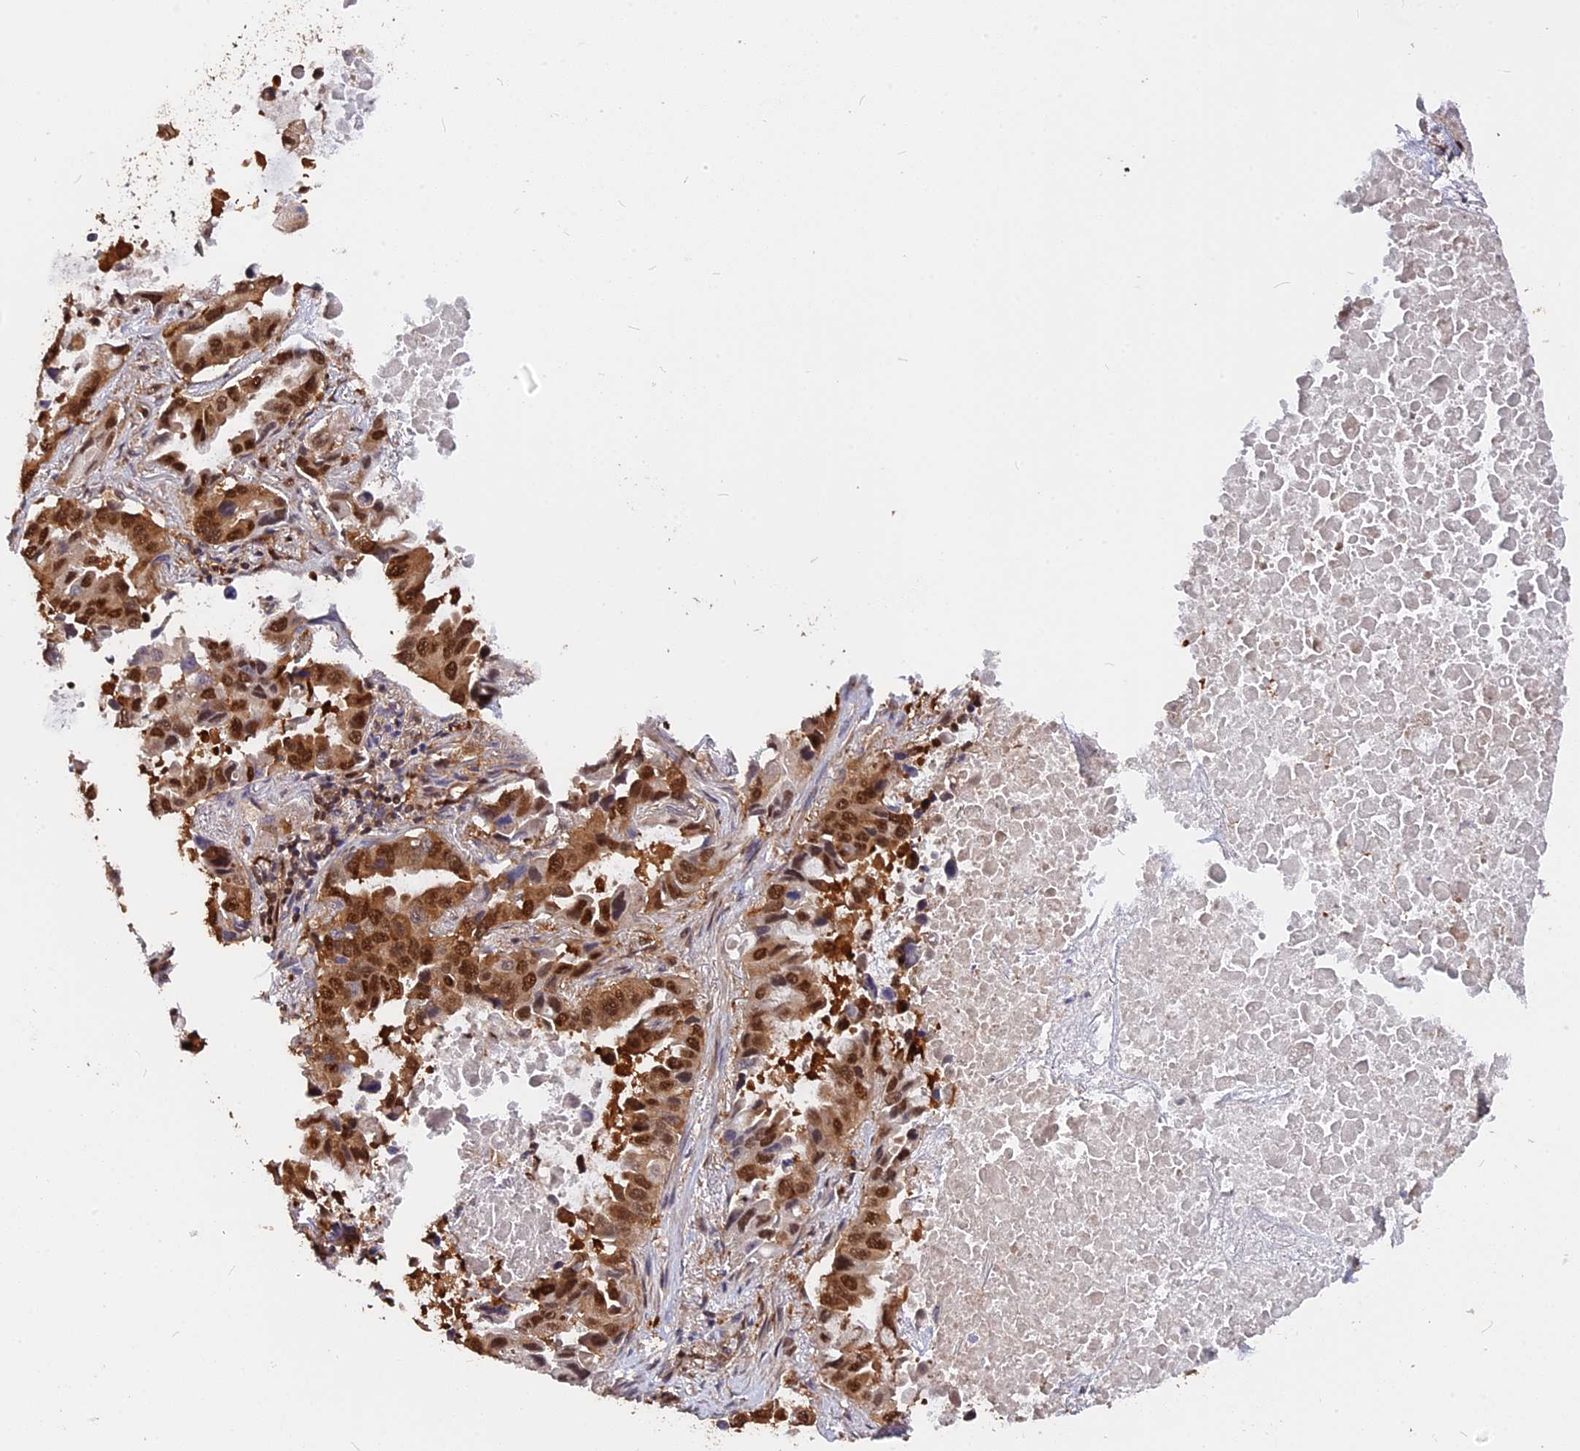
{"staining": {"intensity": "moderate", "quantity": ">75%", "location": "nuclear"}, "tissue": "lung cancer", "cell_type": "Tumor cells", "image_type": "cancer", "snomed": [{"axis": "morphology", "description": "Adenocarcinoma, NOS"}, {"axis": "topography", "description": "Lung"}], "caption": "This image shows IHC staining of human lung cancer, with medium moderate nuclear staining in approximately >75% of tumor cells.", "gene": "ADRM1", "patient": {"sex": "male", "age": 64}}